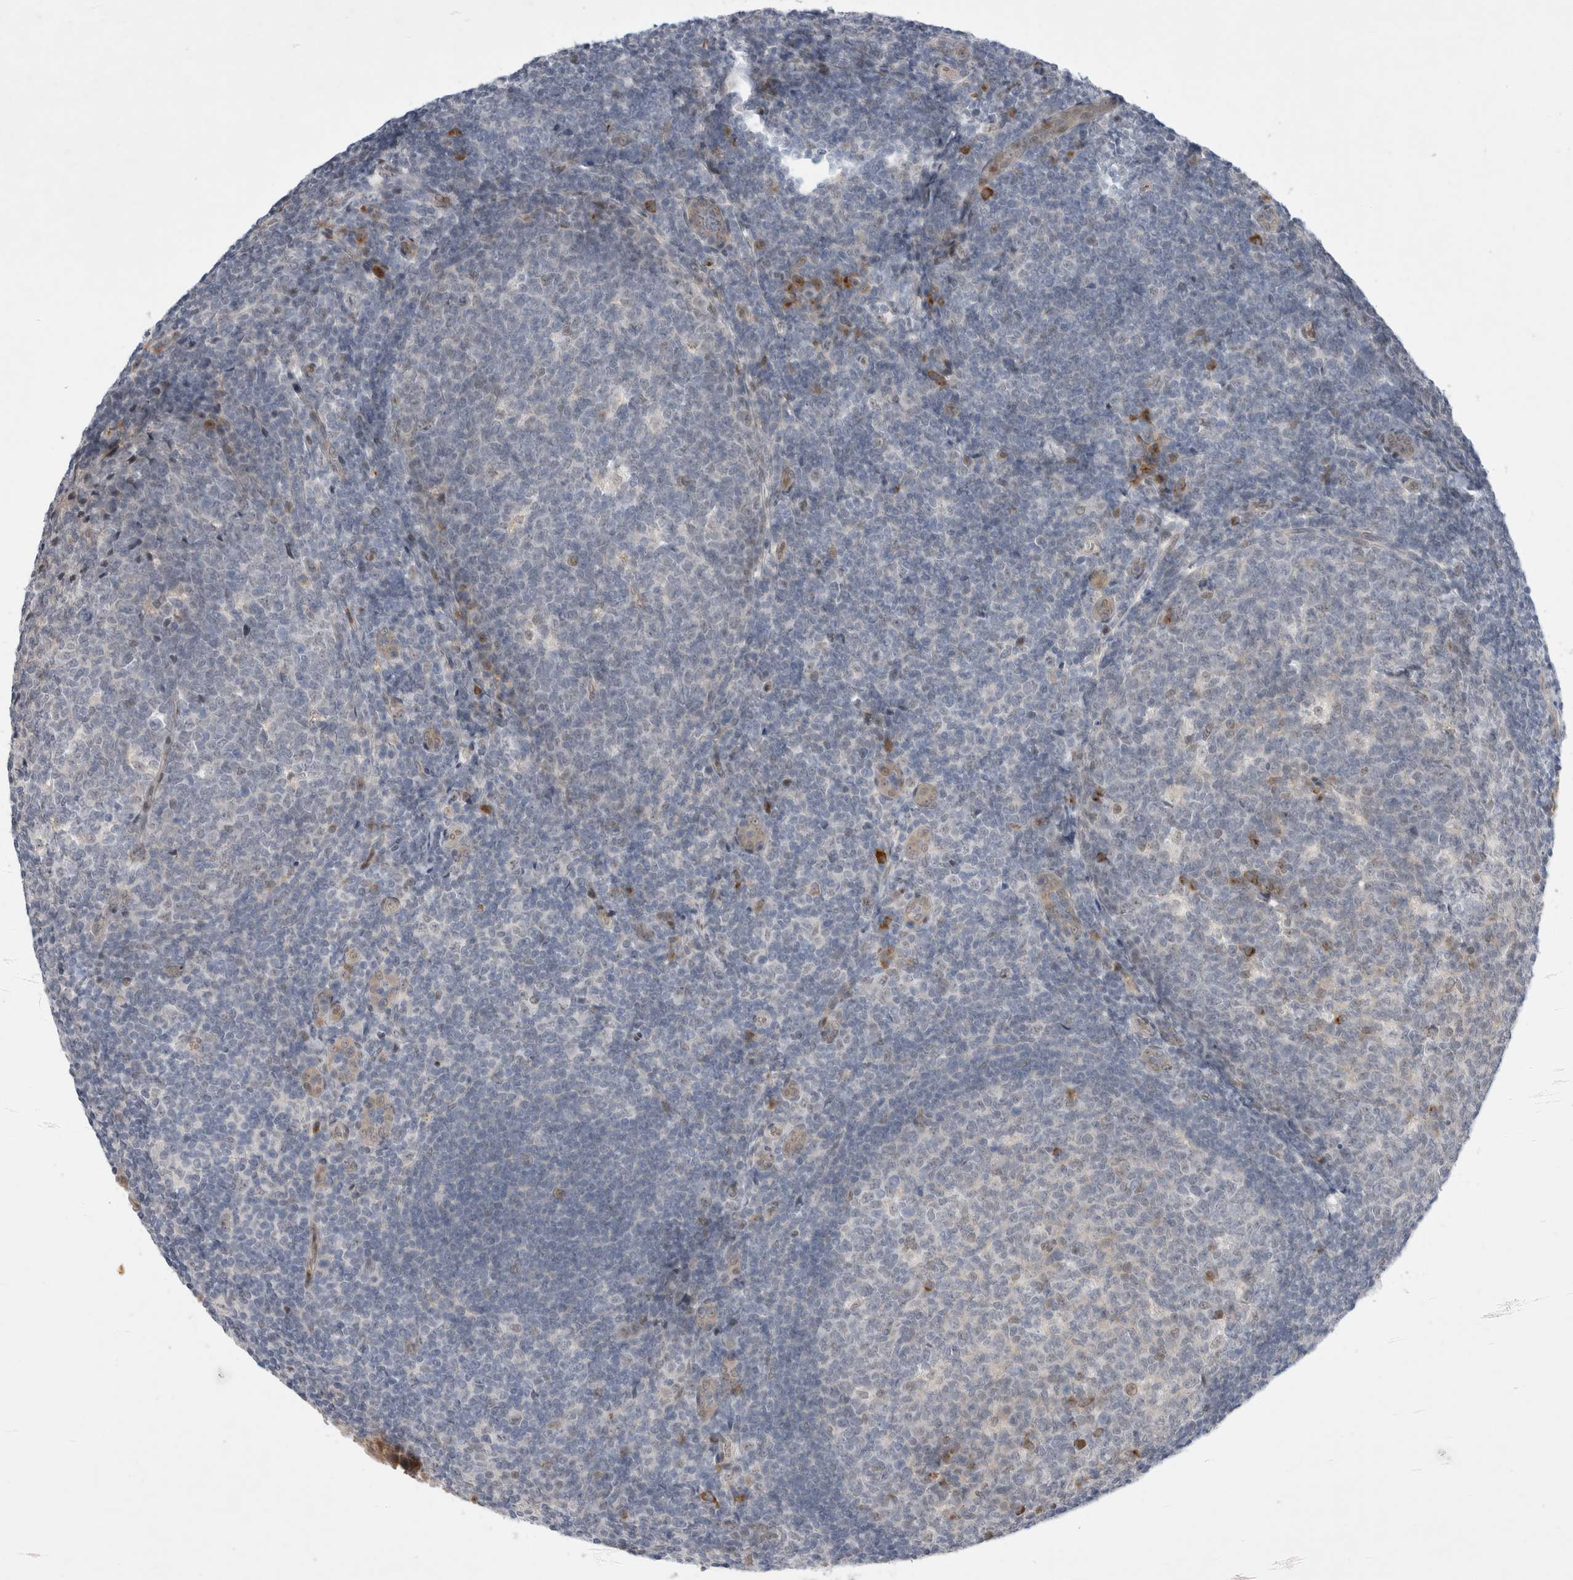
{"staining": {"intensity": "weak", "quantity": "<25%", "location": "nuclear"}, "tissue": "tonsil", "cell_type": "Germinal center cells", "image_type": "normal", "snomed": [{"axis": "morphology", "description": "Normal tissue, NOS"}, {"axis": "topography", "description": "Tonsil"}], "caption": "Tonsil stained for a protein using immunohistochemistry (IHC) demonstrates no staining germinal center cells.", "gene": "WIPF2", "patient": {"sex": "male", "age": 37}}